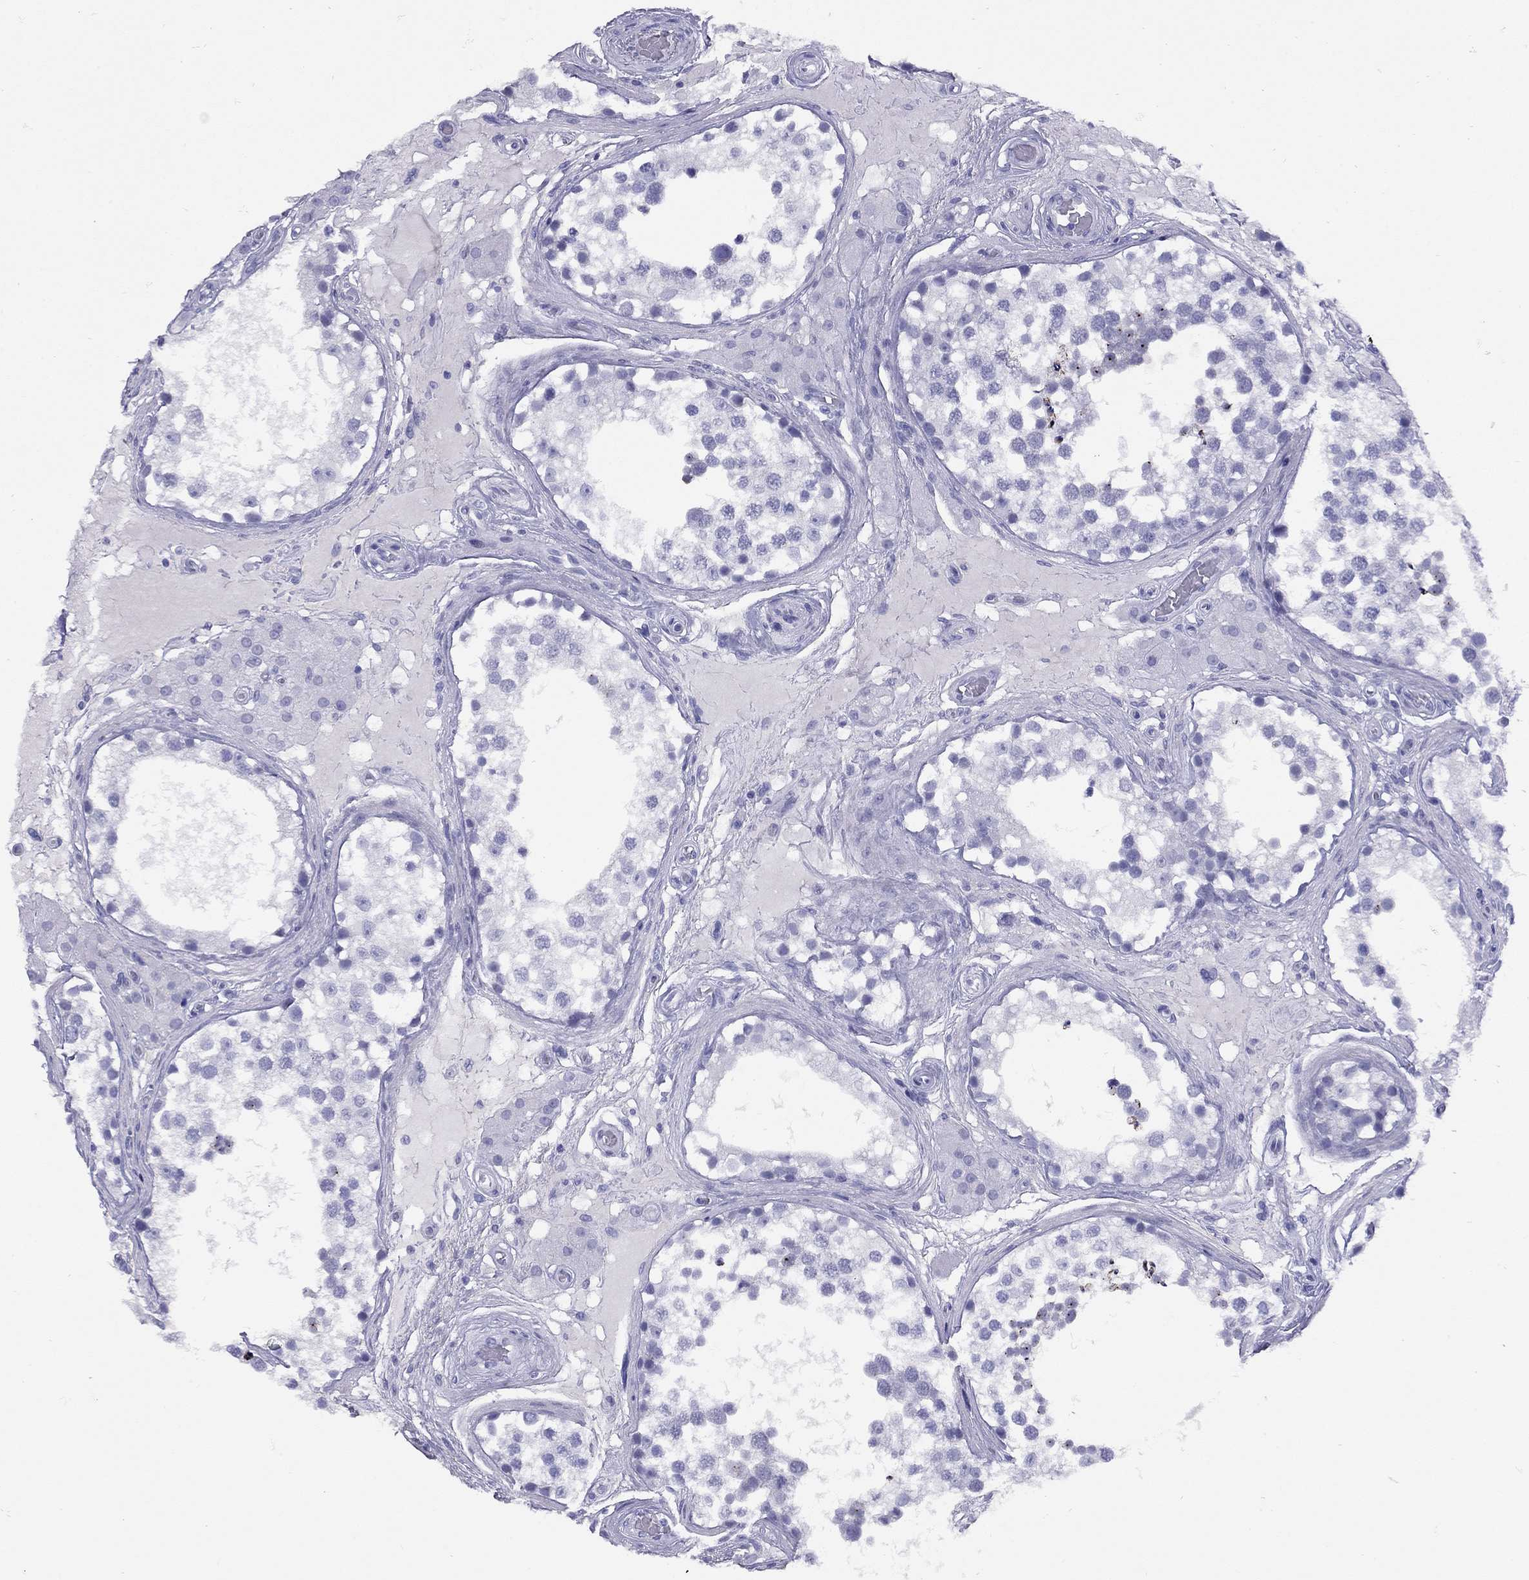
{"staining": {"intensity": "negative", "quantity": "none", "location": "none"}, "tissue": "testis", "cell_type": "Cells in seminiferous ducts", "image_type": "normal", "snomed": [{"axis": "morphology", "description": "Normal tissue, NOS"}, {"axis": "morphology", "description": "Seminoma, NOS"}, {"axis": "topography", "description": "Testis"}], "caption": "Testis stained for a protein using immunohistochemistry exhibits no positivity cells in seminiferous ducts.", "gene": "GRIA2", "patient": {"sex": "male", "age": 65}}